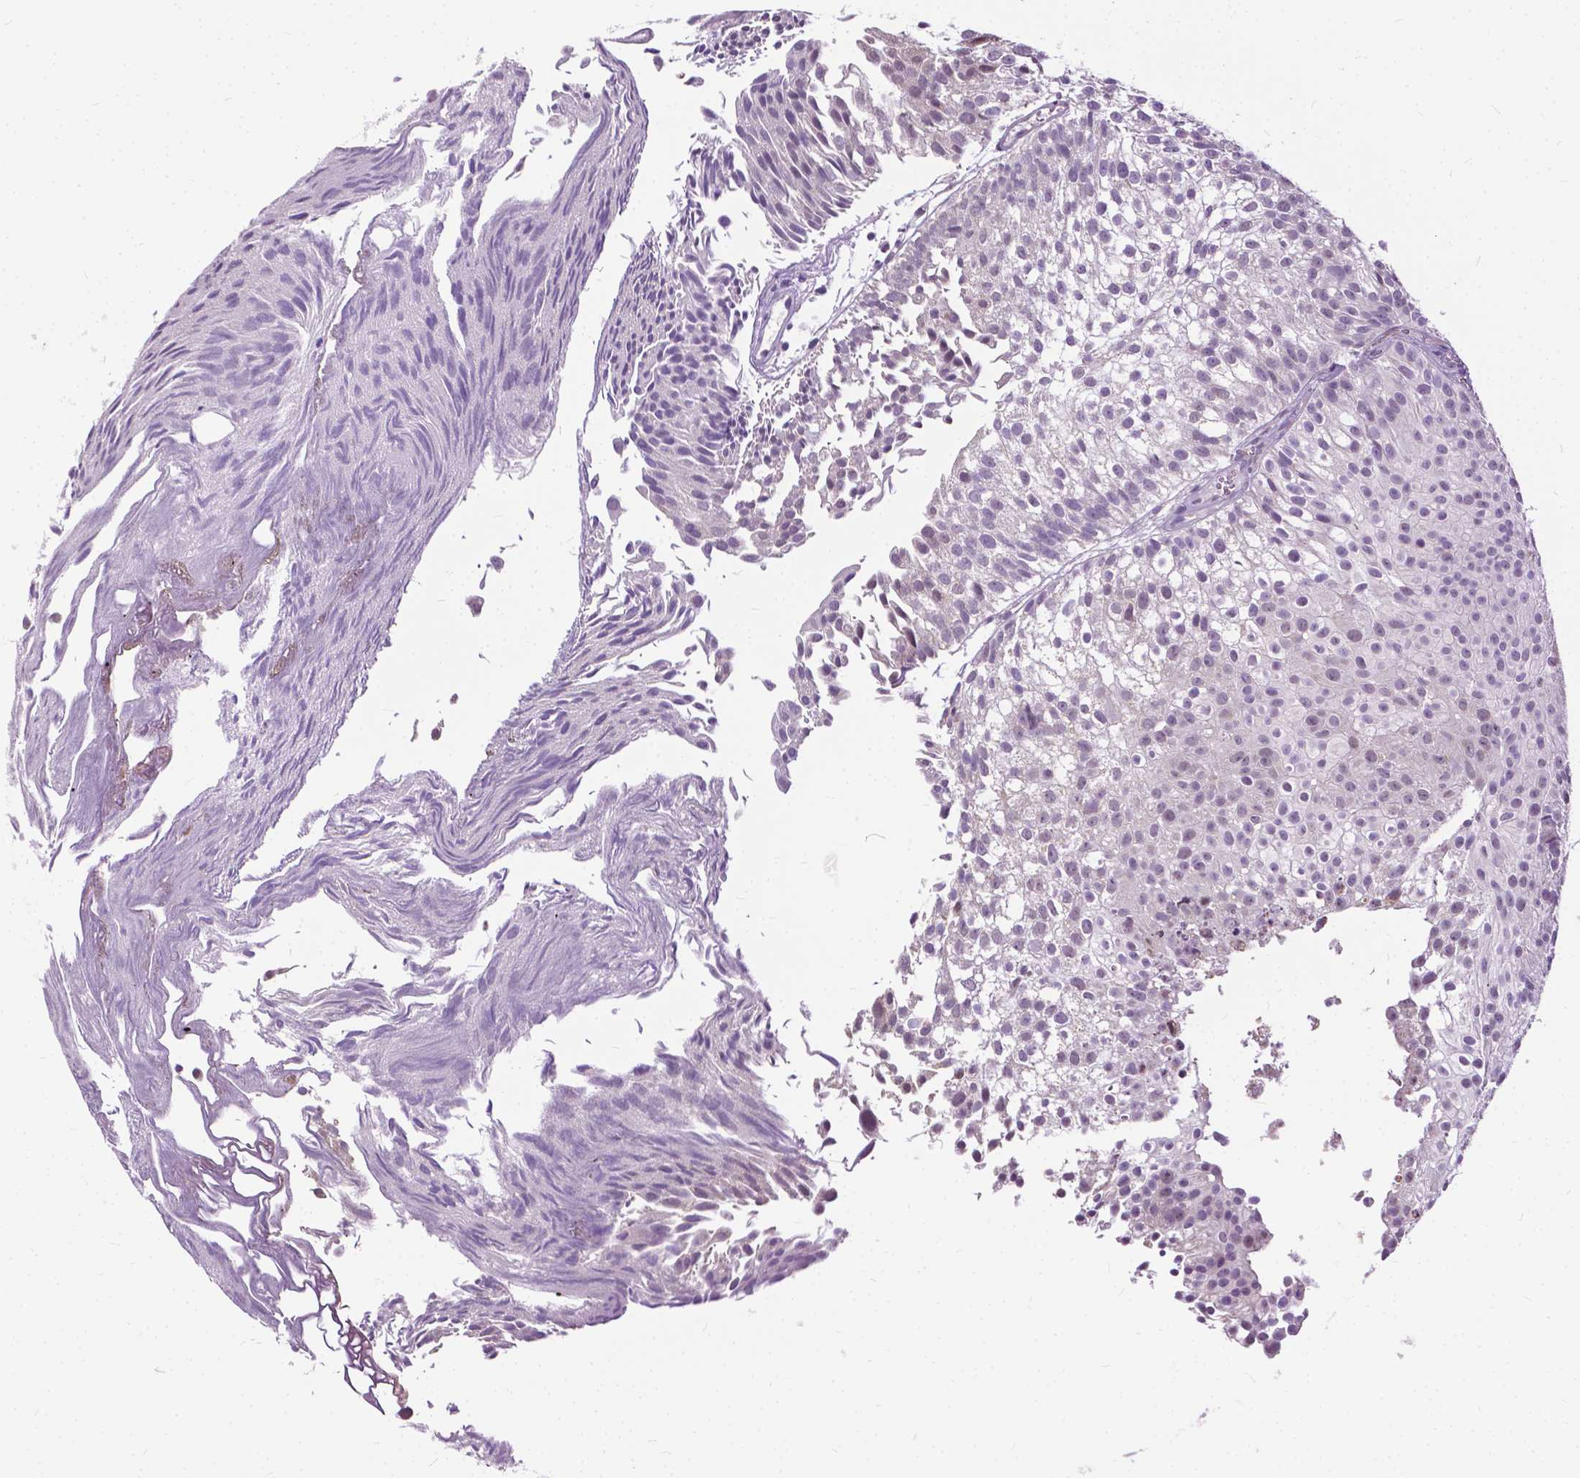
{"staining": {"intensity": "negative", "quantity": "none", "location": "none"}, "tissue": "urothelial cancer", "cell_type": "Tumor cells", "image_type": "cancer", "snomed": [{"axis": "morphology", "description": "Urothelial carcinoma, Low grade"}, {"axis": "topography", "description": "Urinary bladder"}], "caption": "DAB immunohistochemical staining of human urothelial carcinoma (low-grade) shows no significant positivity in tumor cells. The staining is performed using DAB brown chromogen with nuclei counter-stained in using hematoxylin.", "gene": "TTC9B", "patient": {"sex": "male", "age": 70}}